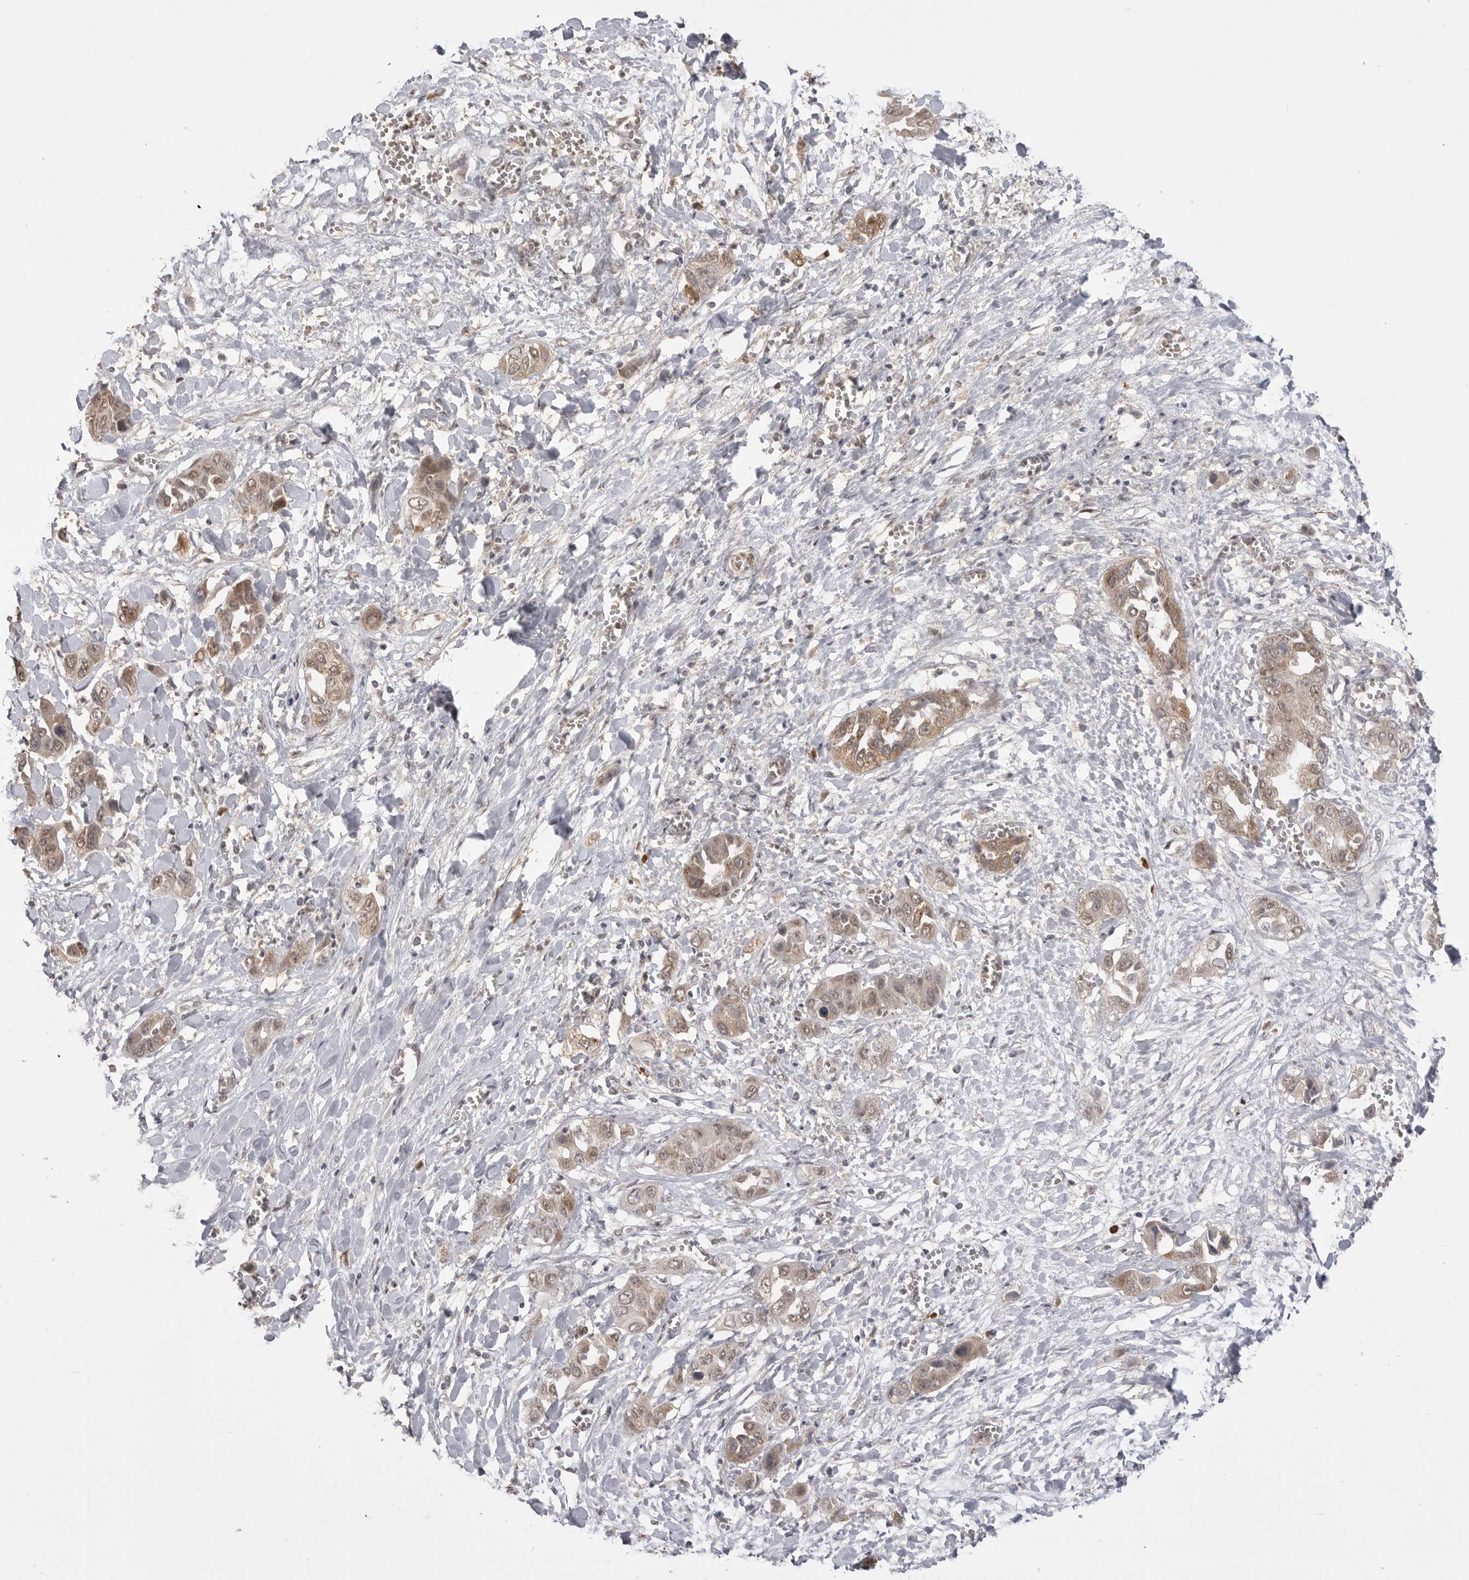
{"staining": {"intensity": "weak", "quantity": ">75%", "location": "cytoplasmic/membranous,nuclear"}, "tissue": "liver cancer", "cell_type": "Tumor cells", "image_type": "cancer", "snomed": [{"axis": "morphology", "description": "Cholangiocarcinoma"}, {"axis": "topography", "description": "Liver"}], "caption": "Liver cancer (cholangiocarcinoma) was stained to show a protein in brown. There is low levels of weak cytoplasmic/membranous and nuclear staining in approximately >75% of tumor cells. (Stains: DAB (3,3'-diaminobenzidine) in brown, nuclei in blue, Microscopy: brightfield microscopy at high magnification).", "gene": "ASPSCR1", "patient": {"sex": "female", "age": 52}}